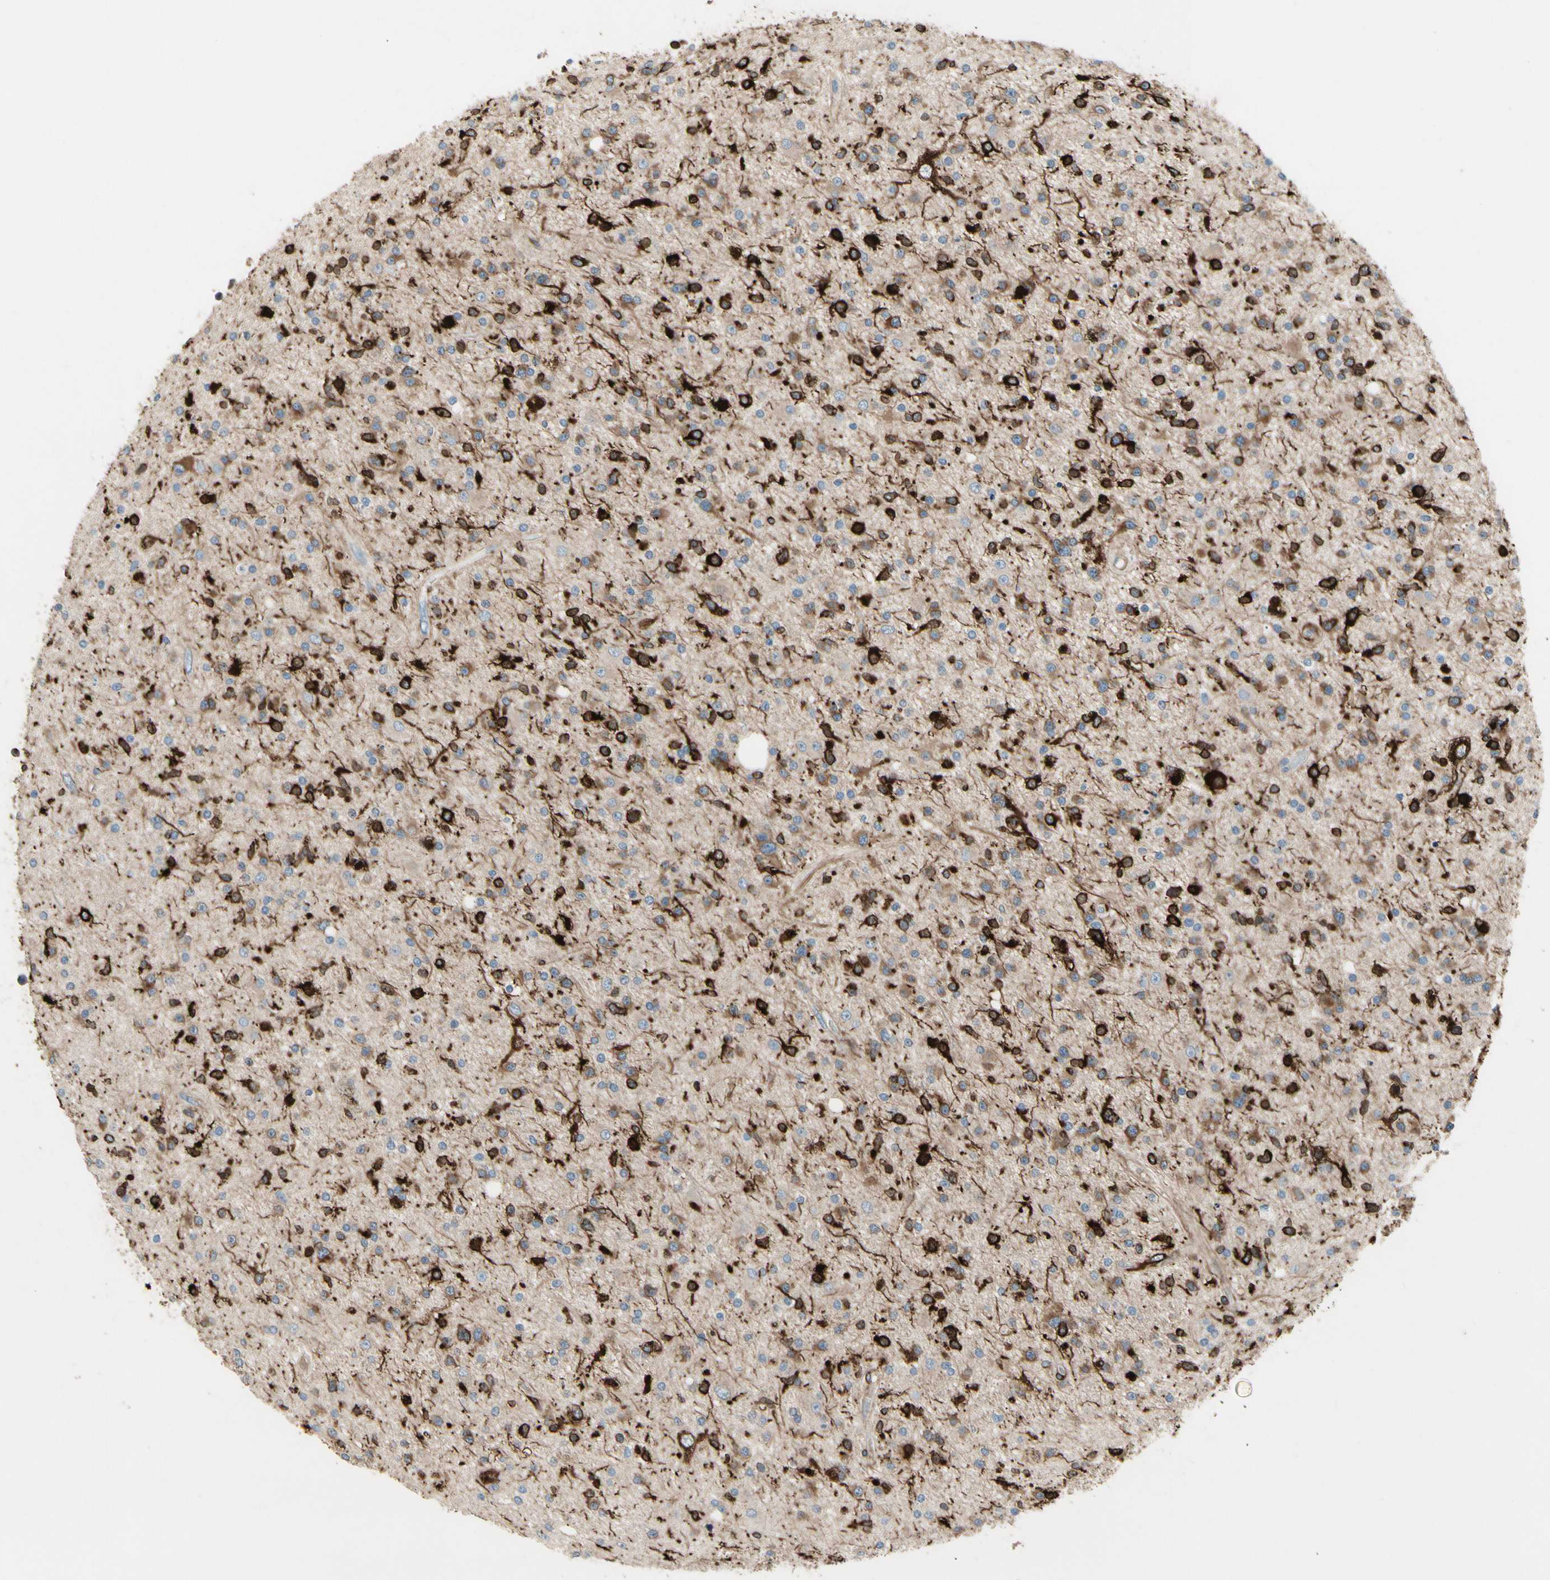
{"staining": {"intensity": "strong", "quantity": "25%-75%", "location": "cytoplasmic/membranous"}, "tissue": "glioma", "cell_type": "Tumor cells", "image_type": "cancer", "snomed": [{"axis": "morphology", "description": "Glioma, malignant, High grade"}, {"axis": "topography", "description": "Brain"}], "caption": "Protein analysis of malignant high-grade glioma tissue demonstrates strong cytoplasmic/membranous positivity in approximately 25%-75% of tumor cells.", "gene": "MAP2", "patient": {"sex": "male", "age": 33}}